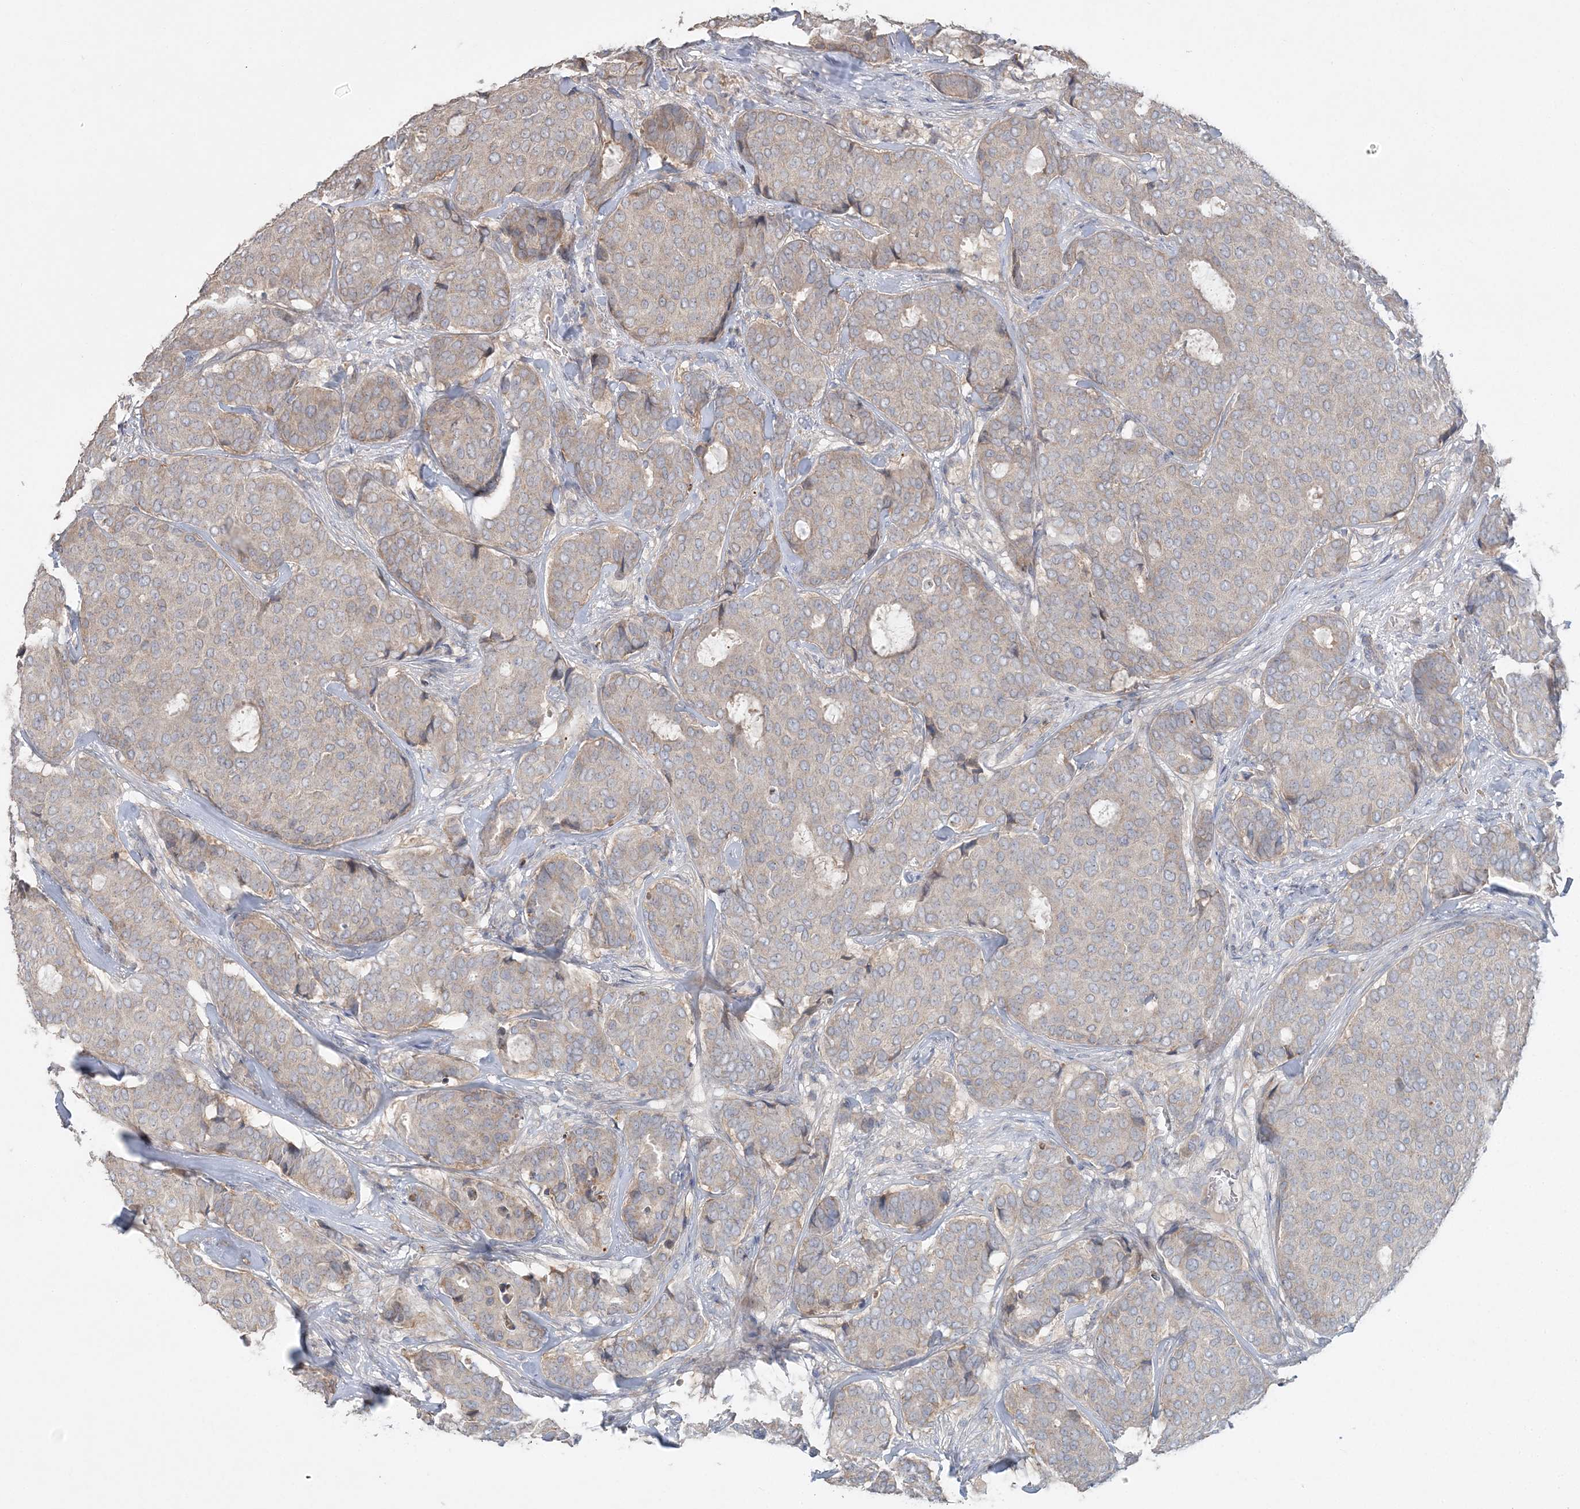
{"staining": {"intensity": "weak", "quantity": "<25%", "location": "cytoplasmic/membranous"}, "tissue": "breast cancer", "cell_type": "Tumor cells", "image_type": "cancer", "snomed": [{"axis": "morphology", "description": "Duct carcinoma"}, {"axis": "topography", "description": "Breast"}], "caption": "This is a image of immunohistochemistry staining of infiltrating ductal carcinoma (breast), which shows no staining in tumor cells.", "gene": "SLC4A10", "patient": {"sex": "female", "age": 75}}